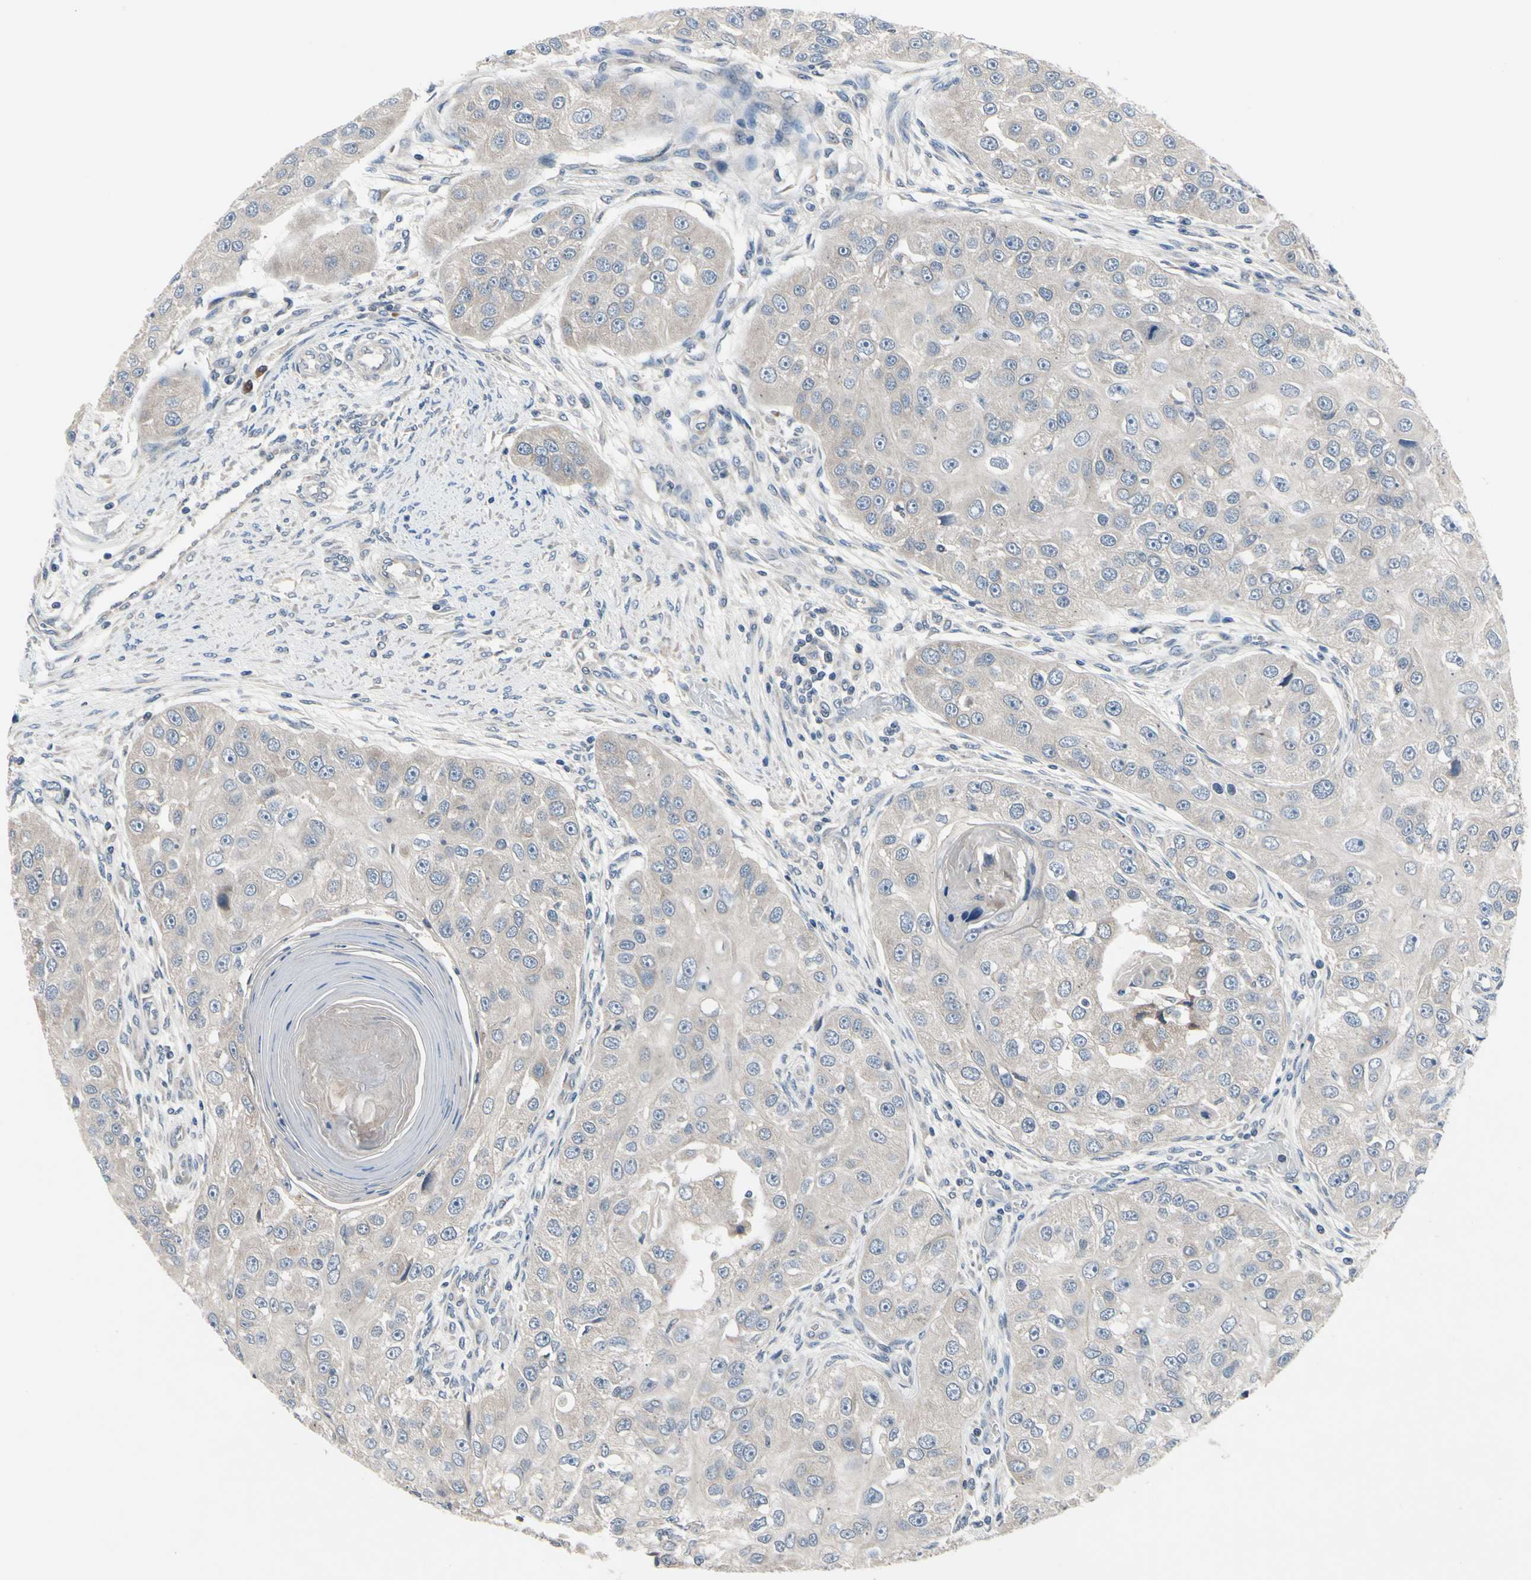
{"staining": {"intensity": "weak", "quantity": ">75%", "location": "cytoplasmic/membranous"}, "tissue": "head and neck cancer", "cell_type": "Tumor cells", "image_type": "cancer", "snomed": [{"axis": "morphology", "description": "Normal tissue, NOS"}, {"axis": "morphology", "description": "Squamous cell carcinoma, NOS"}, {"axis": "topography", "description": "Skeletal muscle"}, {"axis": "topography", "description": "Head-Neck"}], "caption": "Brown immunohistochemical staining in head and neck cancer (squamous cell carcinoma) demonstrates weak cytoplasmic/membranous staining in about >75% of tumor cells.", "gene": "SELENOK", "patient": {"sex": "male", "age": 51}}